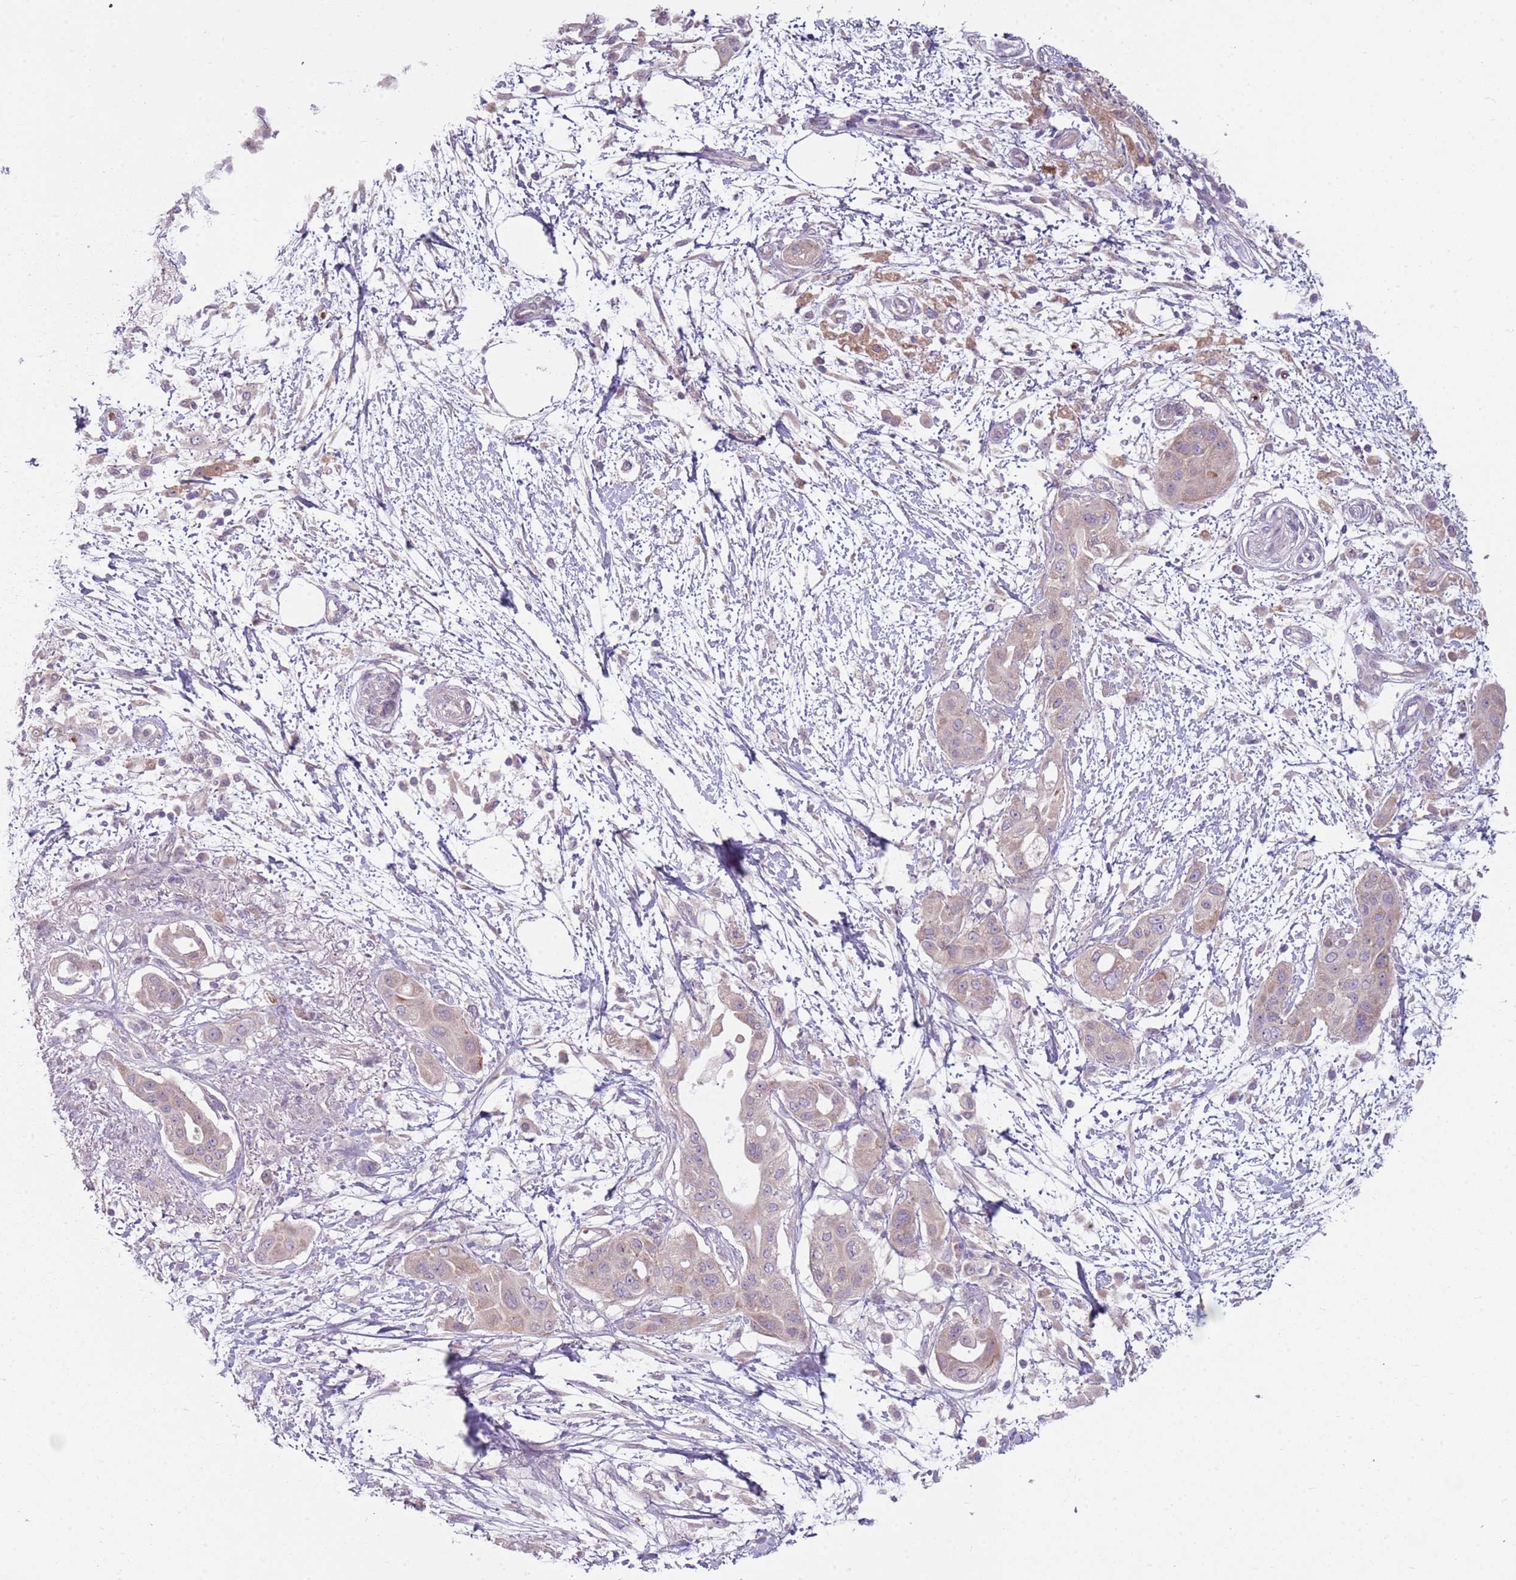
{"staining": {"intensity": "strong", "quantity": "<25%", "location": "cytoplasmic/membranous"}, "tissue": "pancreatic cancer", "cell_type": "Tumor cells", "image_type": "cancer", "snomed": [{"axis": "morphology", "description": "Adenocarcinoma, NOS"}, {"axis": "topography", "description": "Pancreas"}], "caption": "This is an image of immunohistochemistry (IHC) staining of pancreatic adenocarcinoma, which shows strong positivity in the cytoplasmic/membranous of tumor cells.", "gene": "HSPA14", "patient": {"sex": "male", "age": 68}}